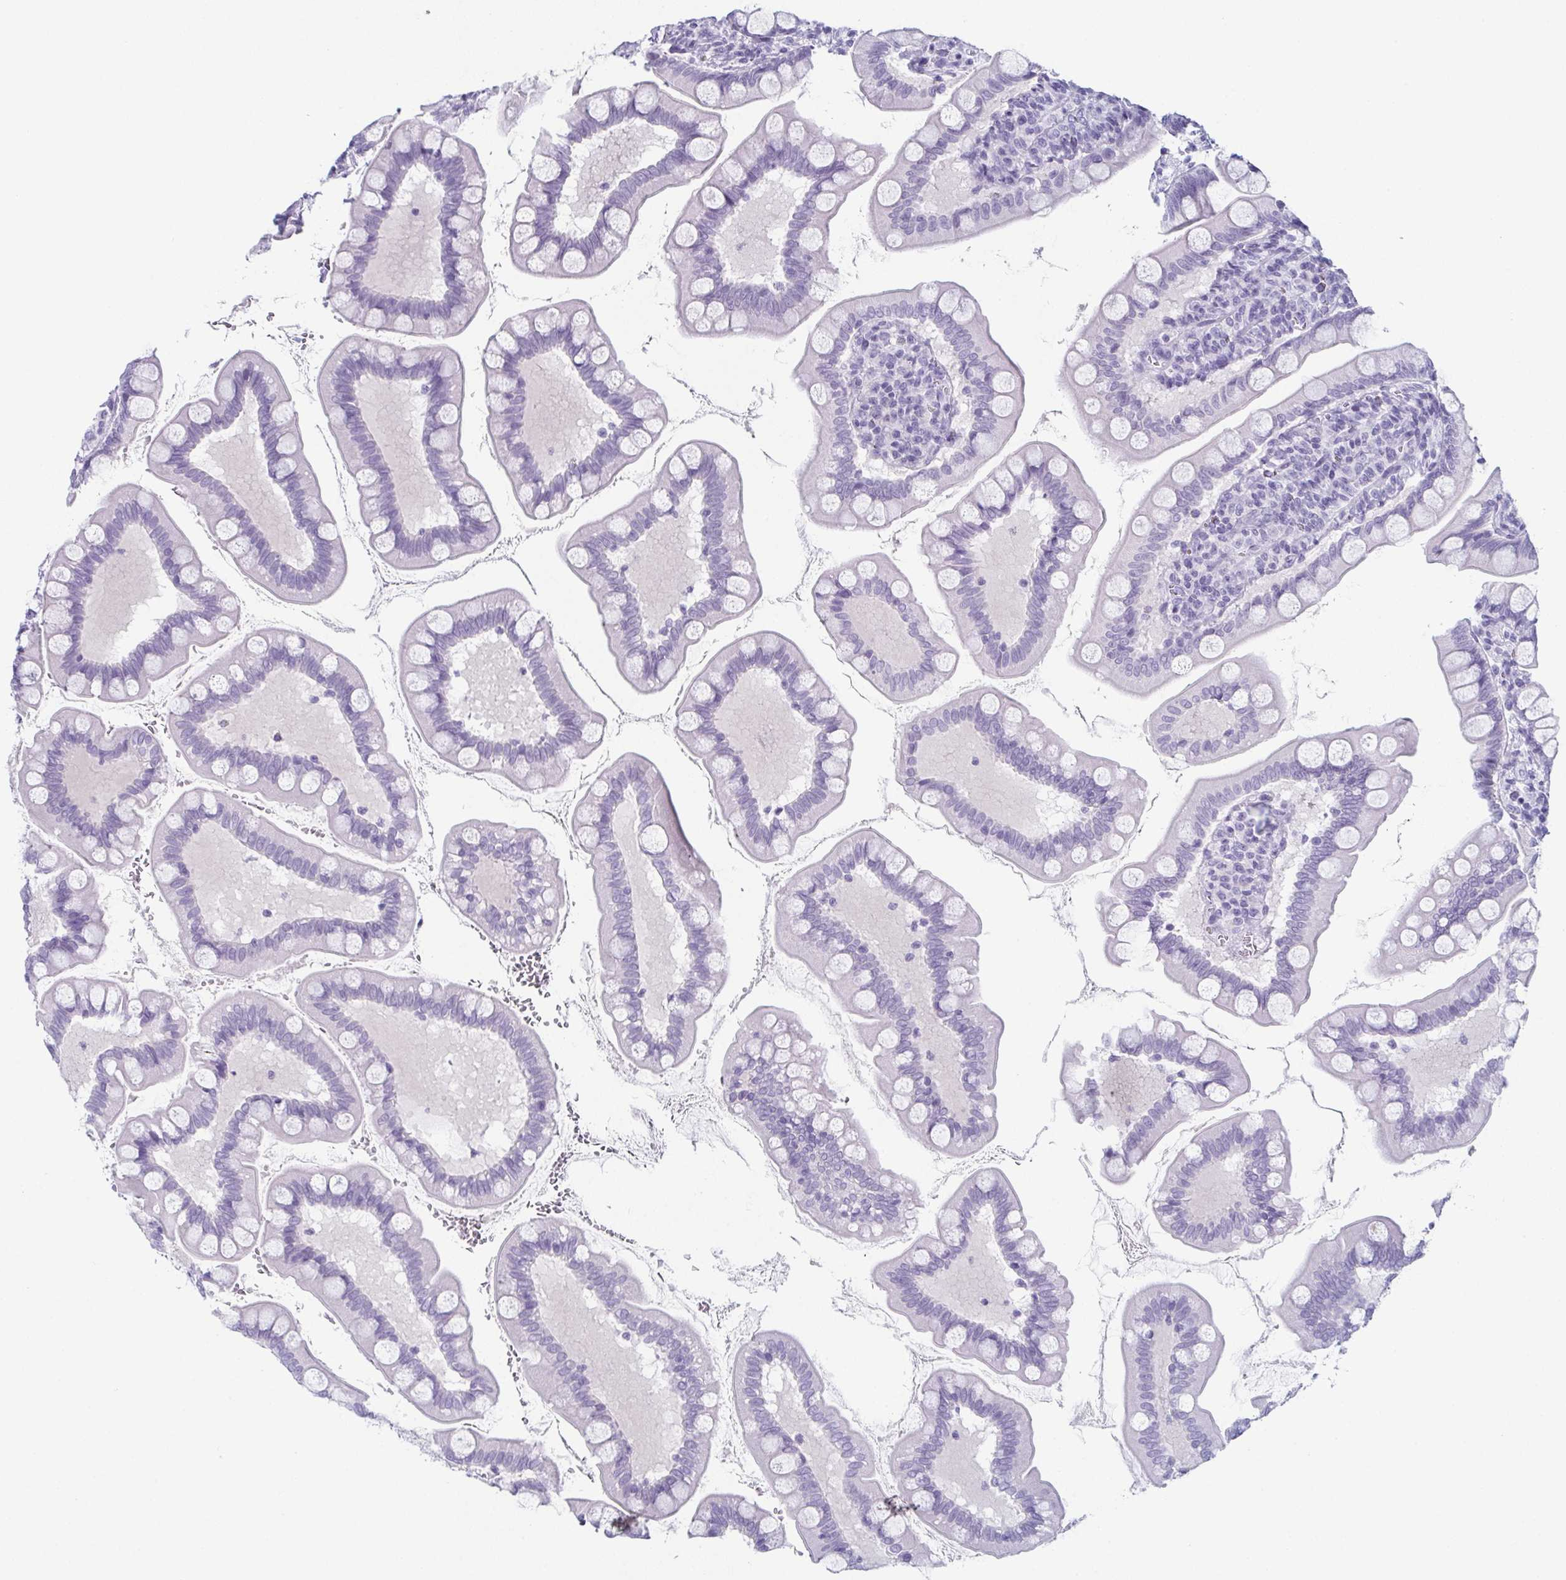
{"staining": {"intensity": "negative", "quantity": "none", "location": "none"}, "tissue": "small intestine", "cell_type": "Glandular cells", "image_type": "normal", "snomed": [{"axis": "morphology", "description": "Normal tissue, NOS"}, {"axis": "topography", "description": "Small intestine"}], "caption": "High power microscopy micrograph of an IHC histopathology image of unremarkable small intestine, revealing no significant staining in glandular cells.", "gene": "ENKUR", "patient": {"sex": "female", "age": 56}}